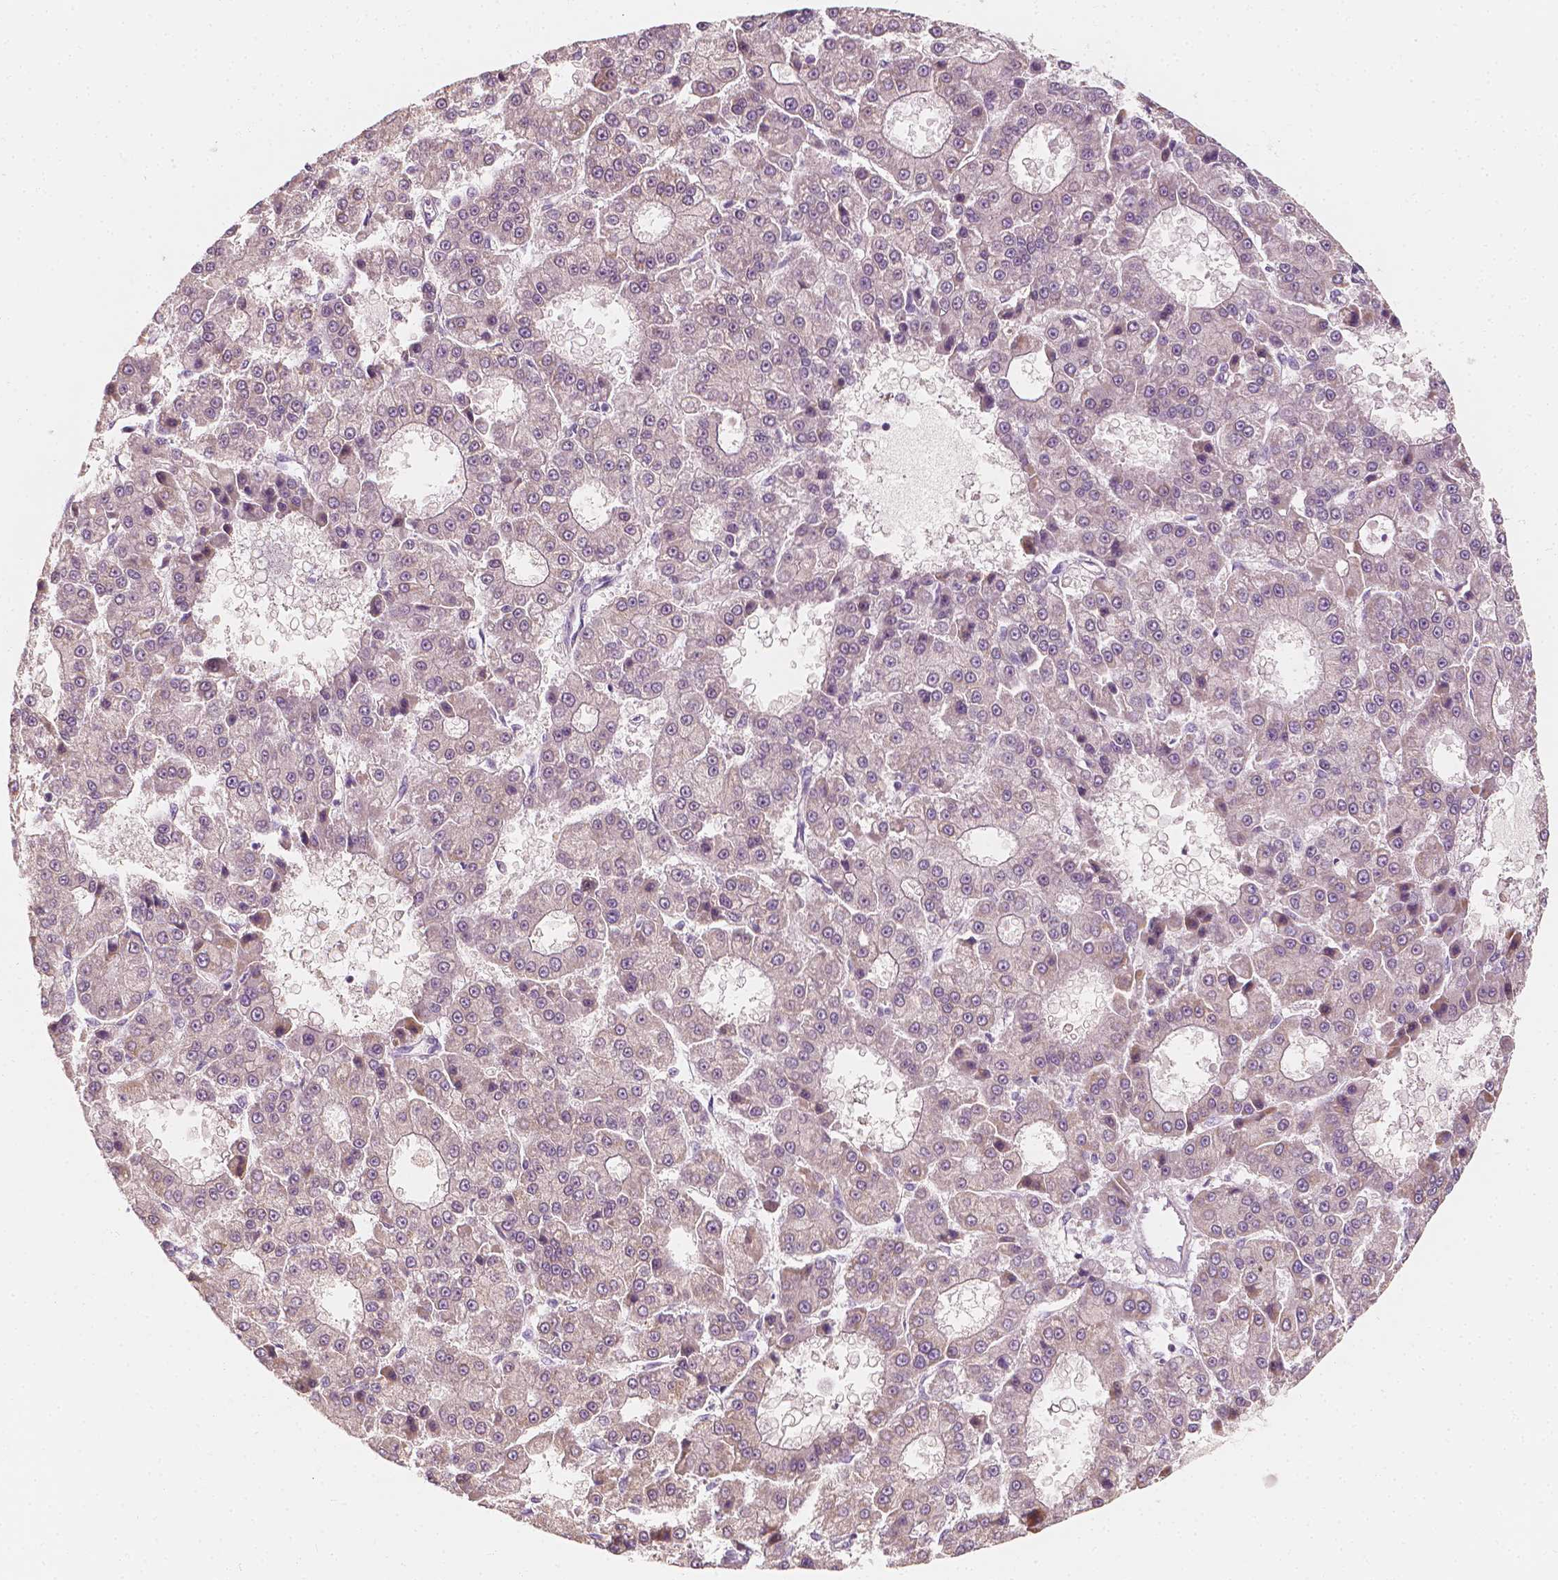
{"staining": {"intensity": "negative", "quantity": "none", "location": "none"}, "tissue": "liver cancer", "cell_type": "Tumor cells", "image_type": "cancer", "snomed": [{"axis": "morphology", "description": "Carcinoma, Hepatocellular, NOS"}, {"axis": "topography", "description": "Liver"}], "caption": "There is no significant positivity in tumor cells of liver cancer (hepatocellular carcinoma).", "gene": "SHPK", "patient": {"sex": "male", "age": 70}}